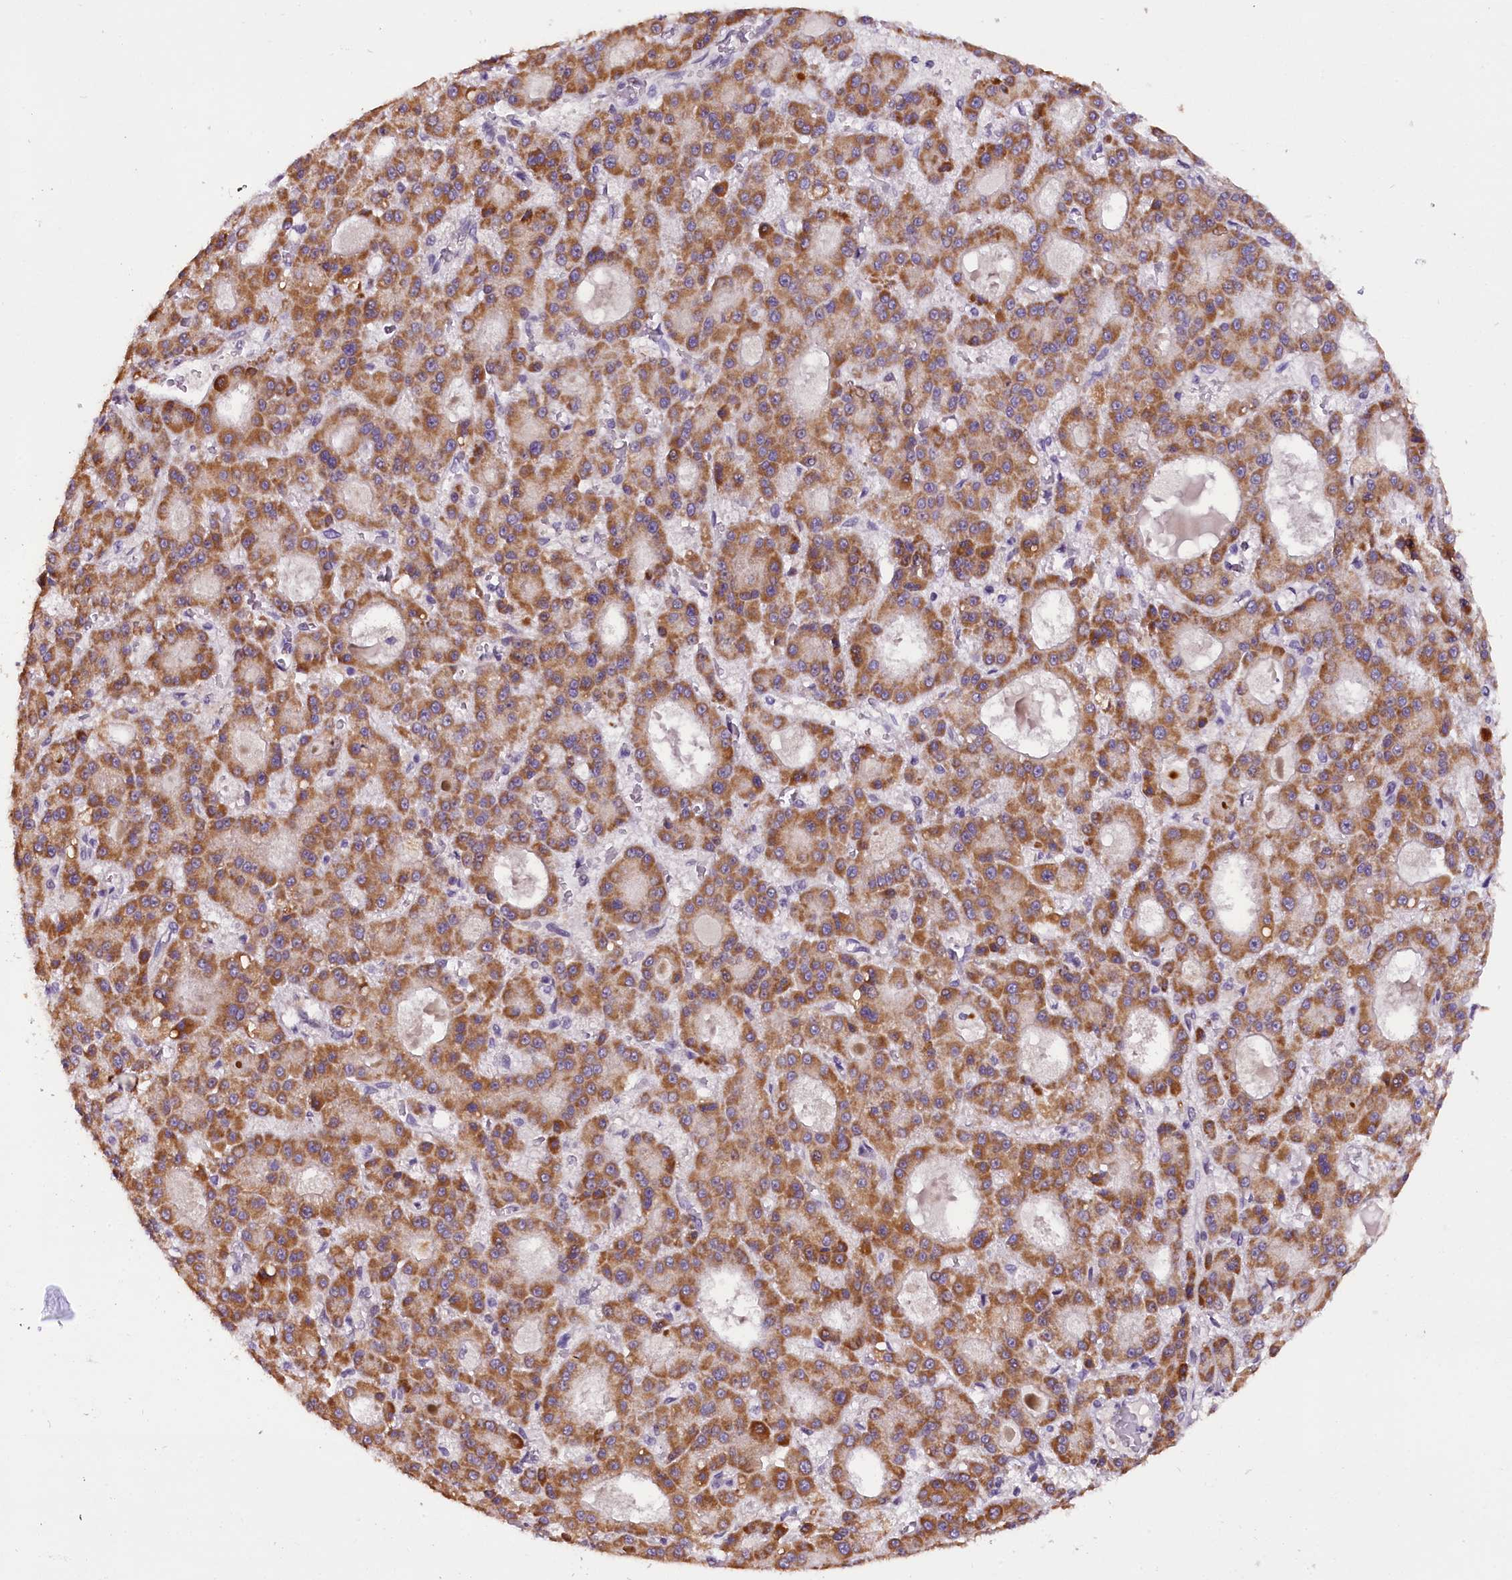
{"staining": {"intensity": "moderate", "quantity": "25%-75%", "location": "cytoplasmic/membranous"}, "tissue": "liver cancer", "cell_type": "Tumor cells", "image_type": "cancer", "snomed": [{"axis": "morphology", "description": "Carcinoma, Hepatocellular, NOS"}, {"axis": "topography", "description": "Liver"}], "caption": "High-magnification brightfield microscopy of liver hepatocellular carcinoma stained with DAB (brown) and counterstained with hematoxylin (blue). tumor cells exhibit moderate cytoplasmic/membranous positivity is identified in approximately25%-75% of cells.", "gene": "RPUSD2", "patient": {"sex": "male", "age": 70}}